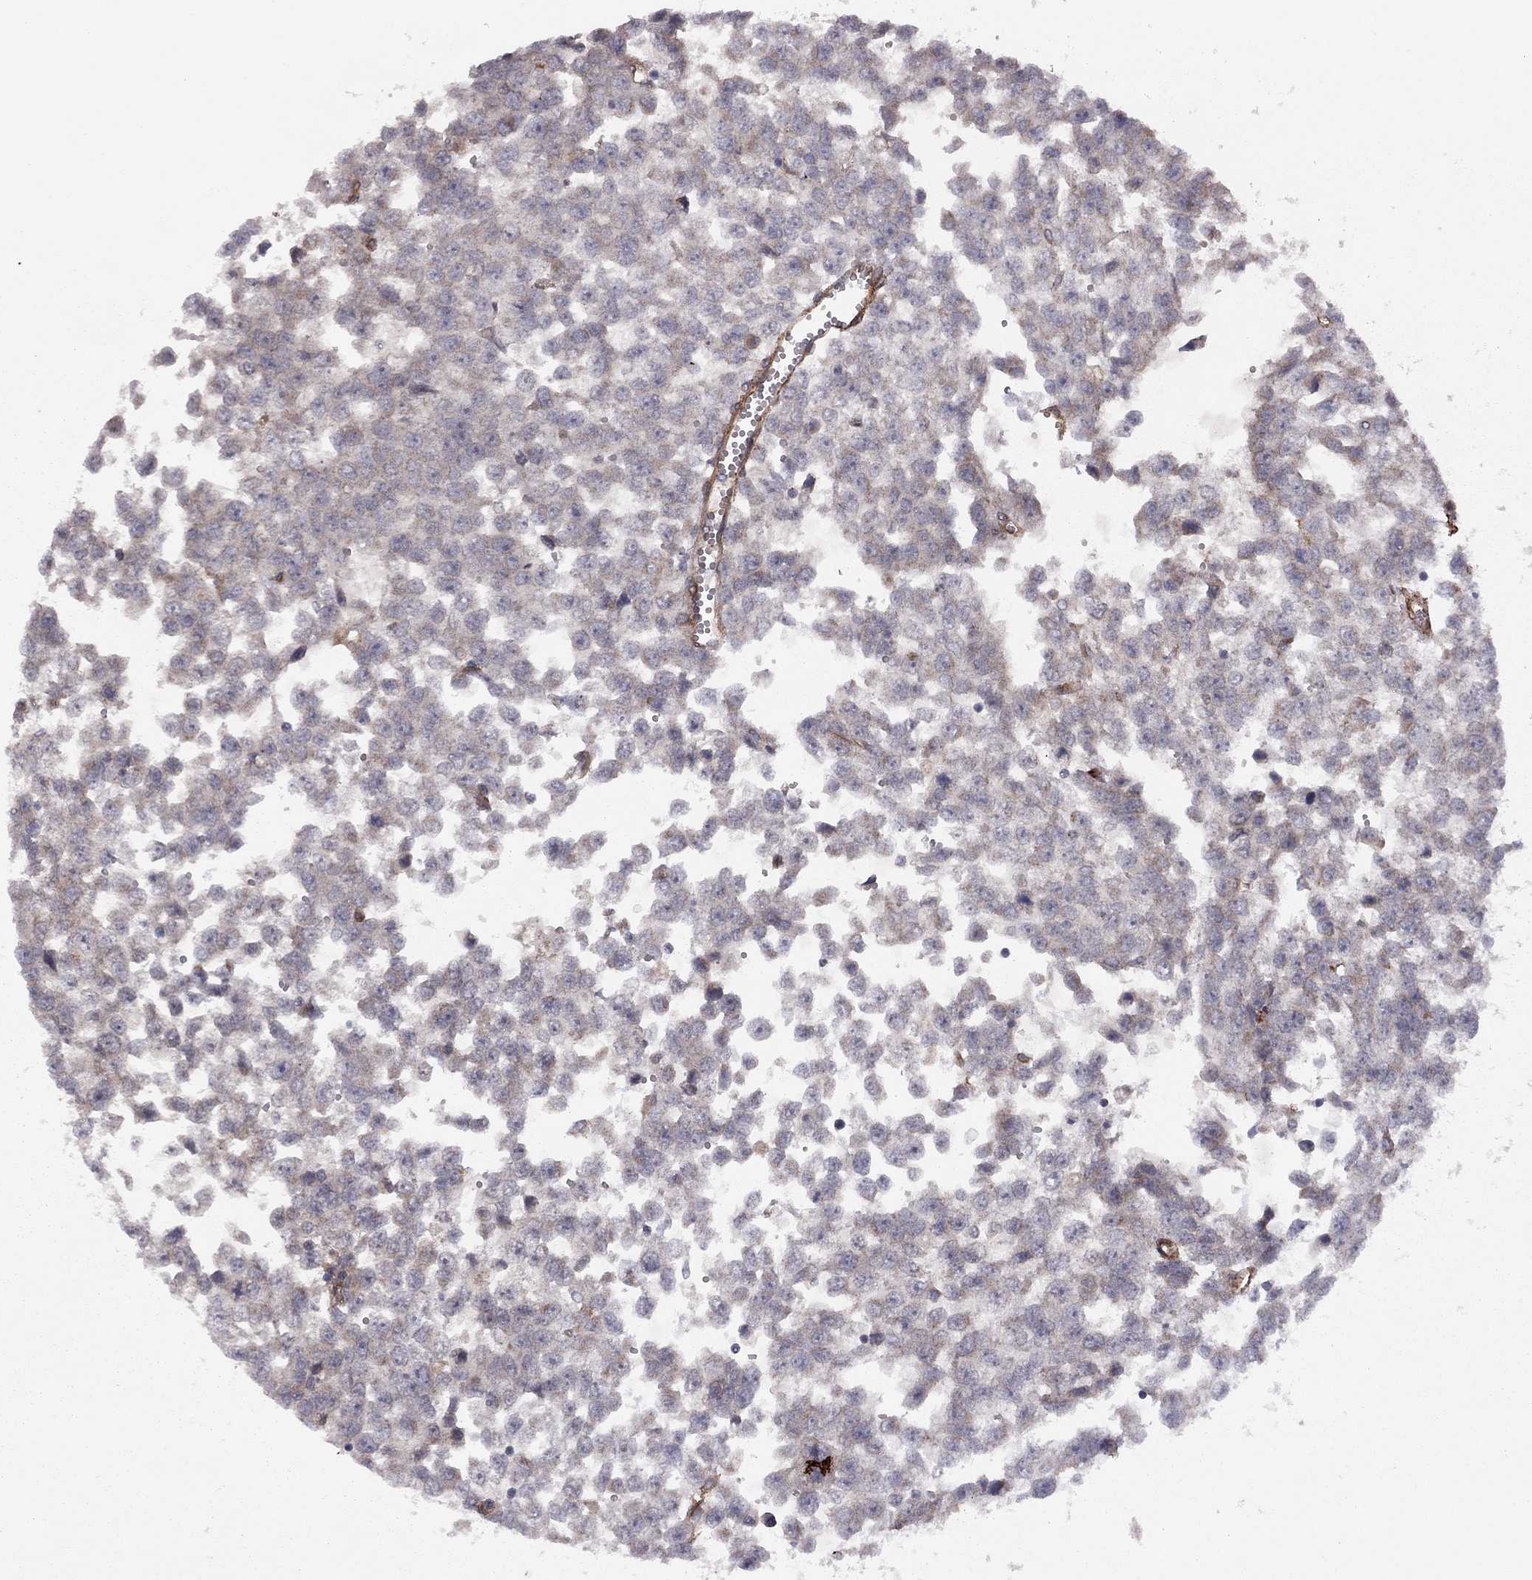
{"staining": {"intensity": "negative", "quantity": "none", "location": "none"}, "tissue": "testis cancer", "cell_type": "Tumor cells", "image_type": "cancer", "snomed": [{"axis": "morphology", "description": "Normal tissue, NOS"}, {"axis": "morphology", "description": "Seminoma, NOS"}, {"axis": "topography", "description": "Testis"}, {"axis": "topography", "description": "Epididymis"}], "caption": "A high-resolution histopathology image shows IHC staining of testis cancer (seminoma), which reveals no significant expression in tumor cells.", "gene": "EXOC3L2", "patient": {"sex": "male", "age": 34}}